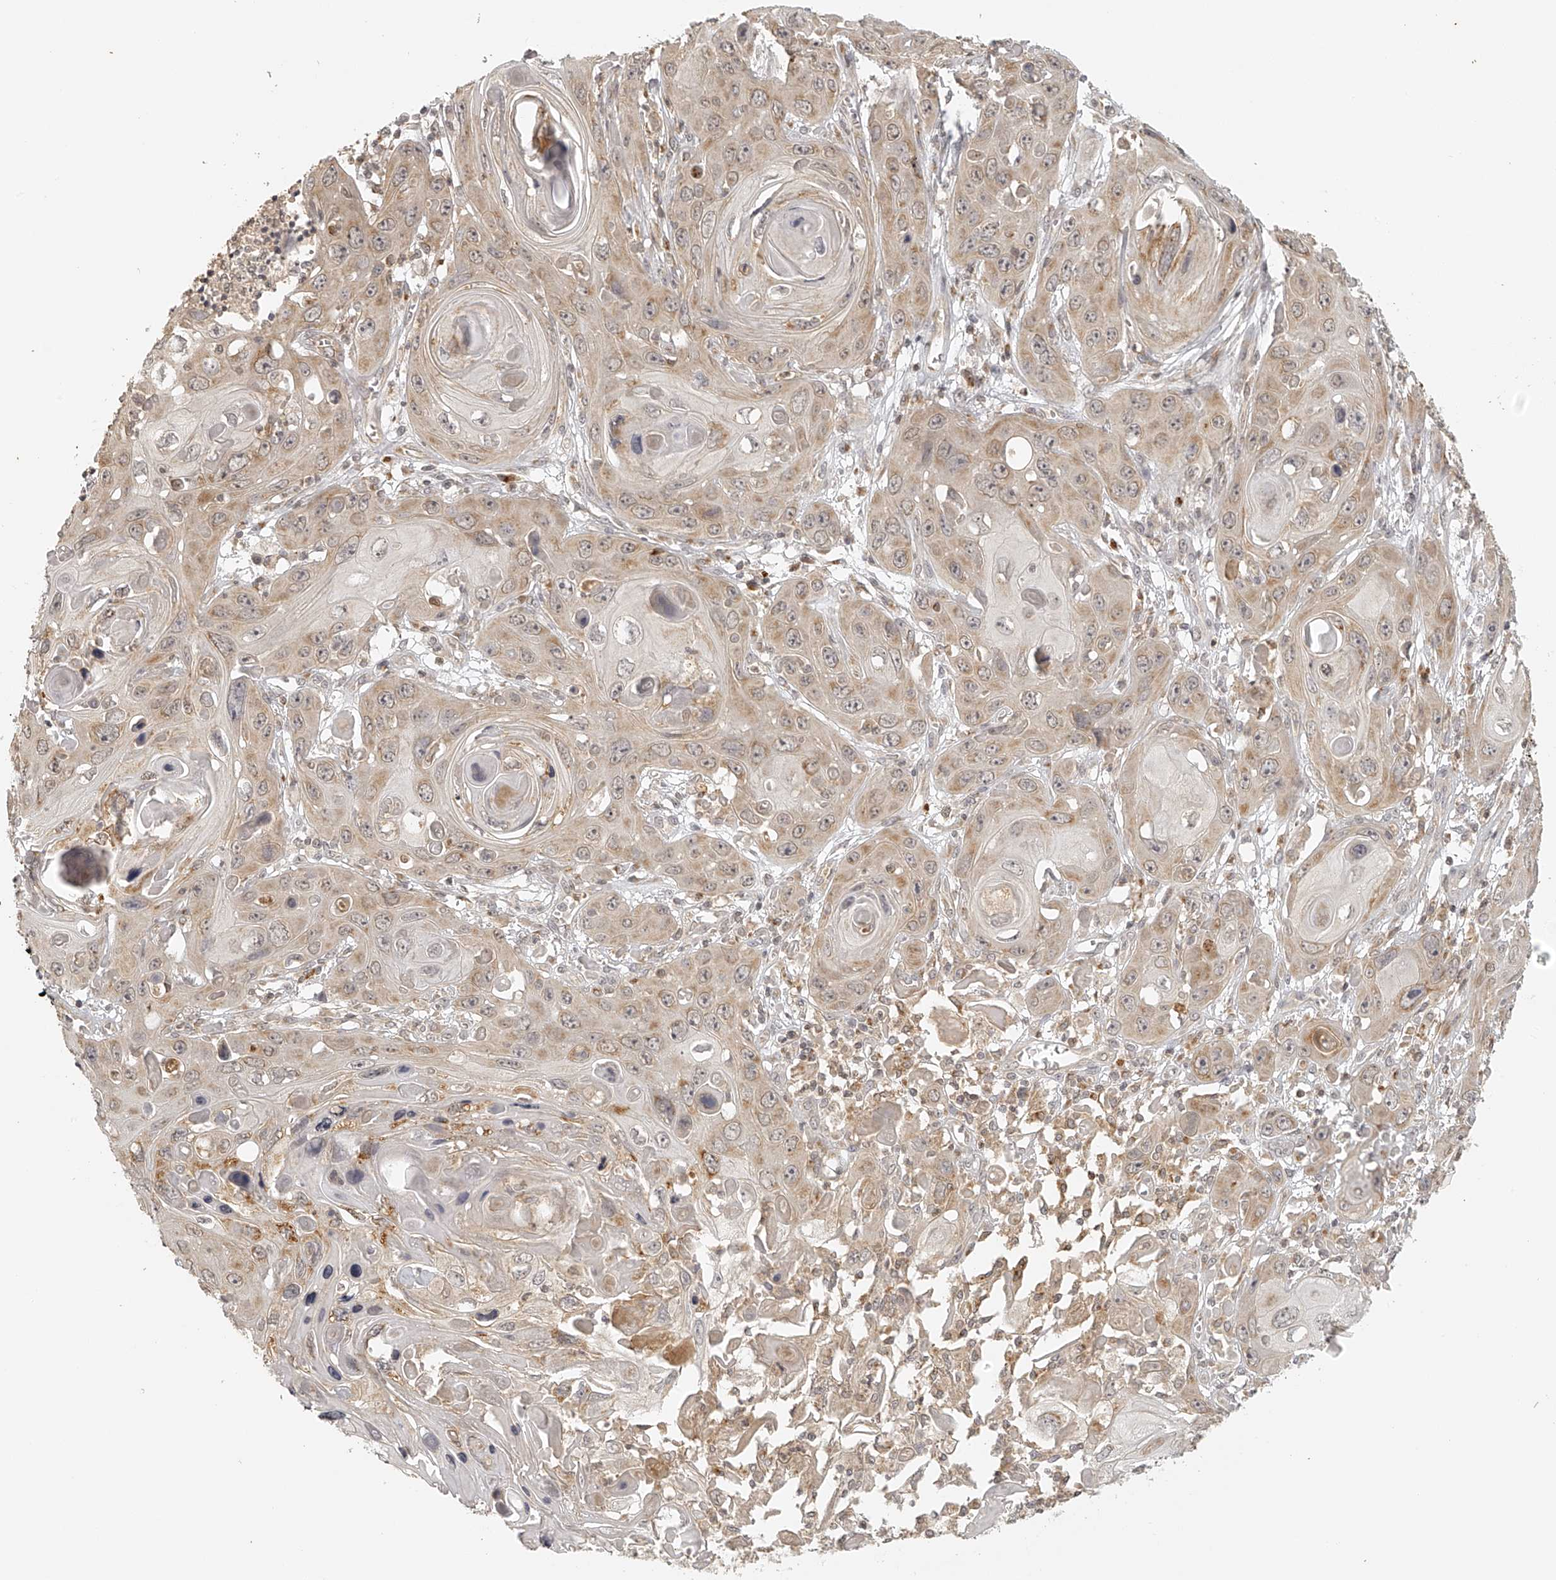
{"staining": {"intensity": "weak", "quantity": ">75%", "location": "cytoplasmic/membranous"}, "tissue": "skin cancer", "cell_type": "Tumor cells", "image_type": "cancer", "snomed": [{"axis": "morphology", "description": "Squamous cell carcinoma, NOS"}, {"axis": "topography", "description": "Skin"}], "caption": "Skin cancer tissue demonstrates weak cytoplasmic/membranous staining in approximately >75% of tumor cells, visualized by immunohistochemistry. (Brightfield microscopy of DAB IHC at high magnification).", "gene": "BCL2L11", "patient": {"sex": "male", "age": 55}}